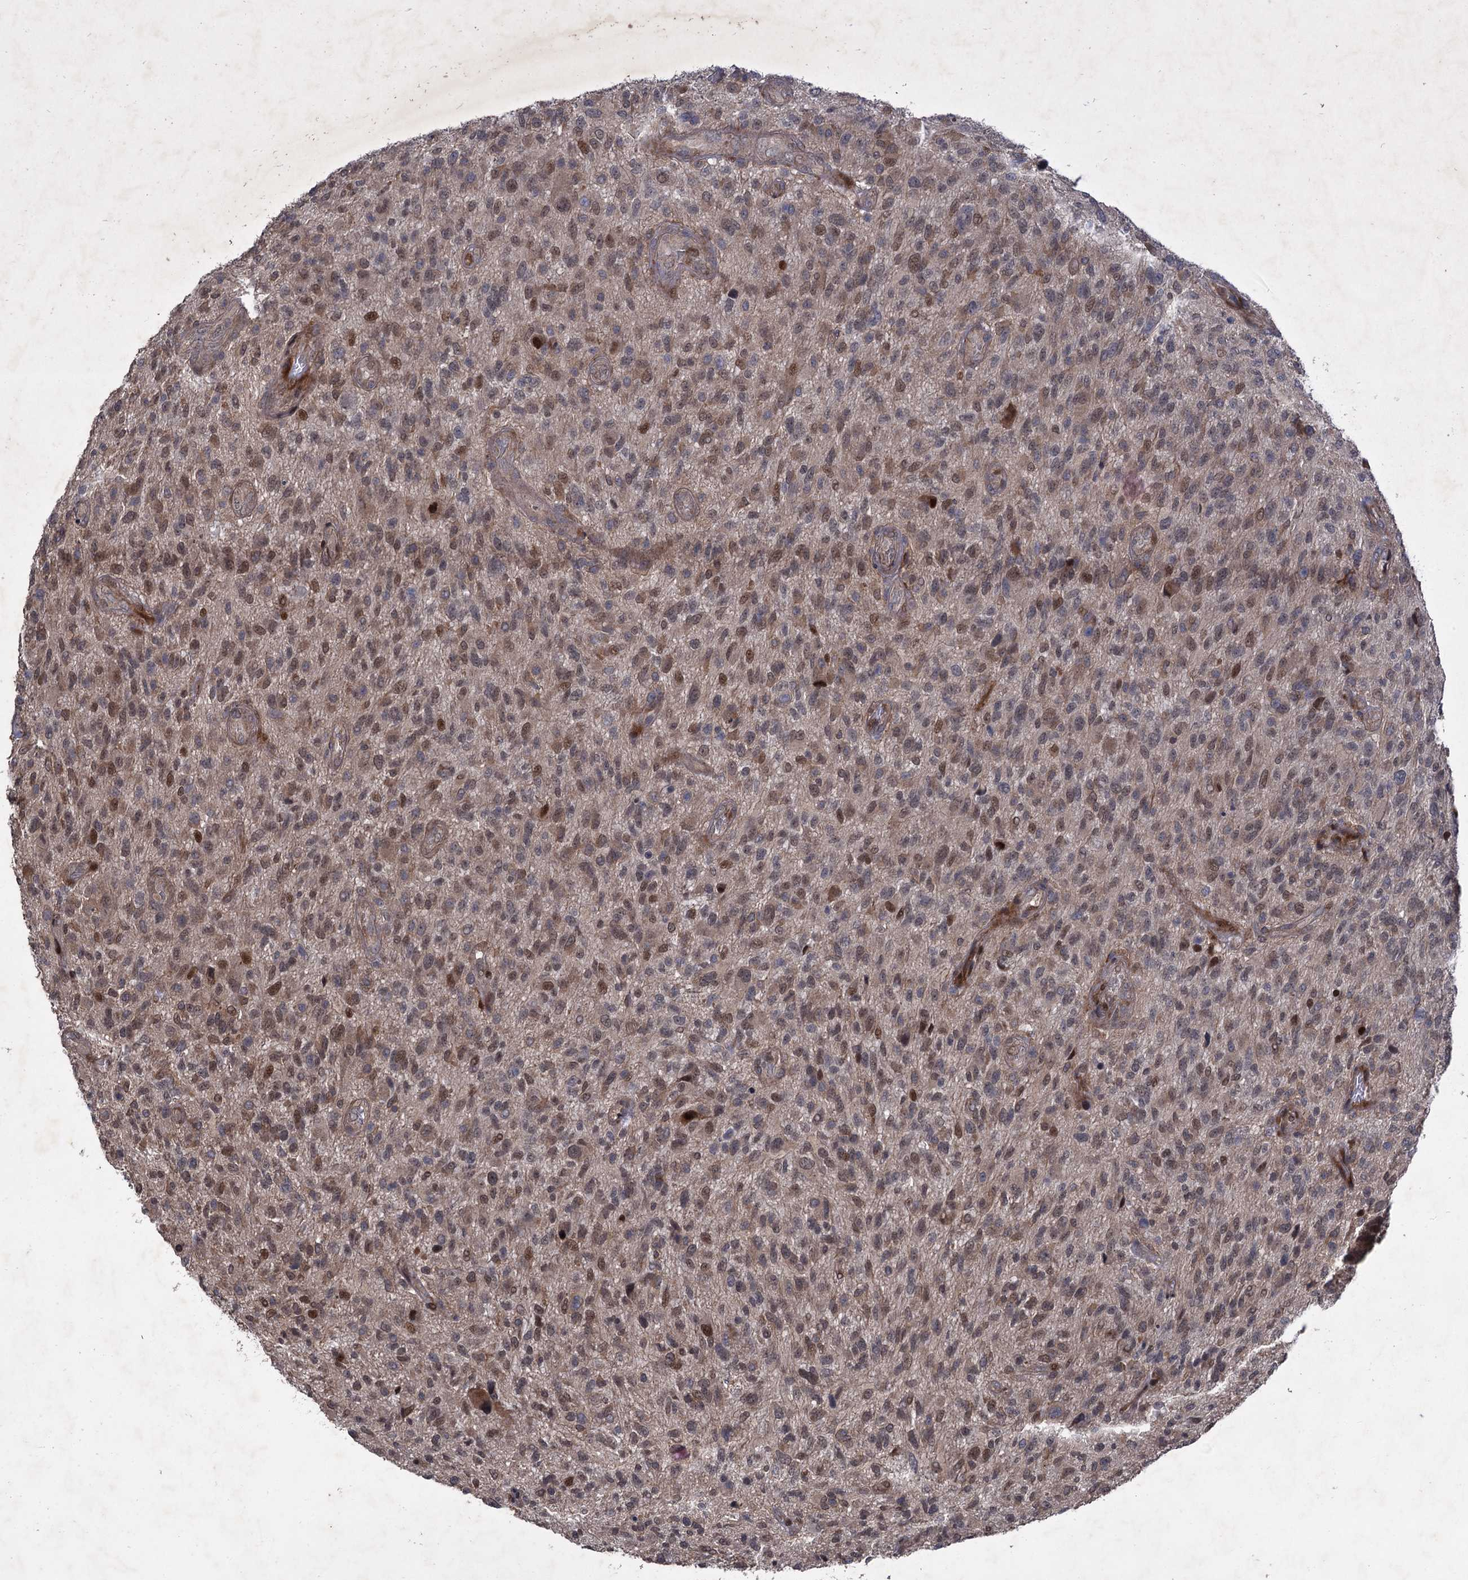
{"staining": {"intensity": "moderate", "quantity": "25%-75%", "location": "nuclear"}, "tissue": "glioma", "cell_type": "Tumor cells", "image_type": "cancer", "snomed": [{"axis": "morphology", "description": "Glioma, malignant, High grade"}, {"axis": "topography", "description": "Brain"}], "caption": "Protein expression analysis of human glioma reveals moderate nuclear expression in about 25%-75% of tumor cells.", "gene": "NUDT22", "patient": {"sex": "male", "age": 47}}